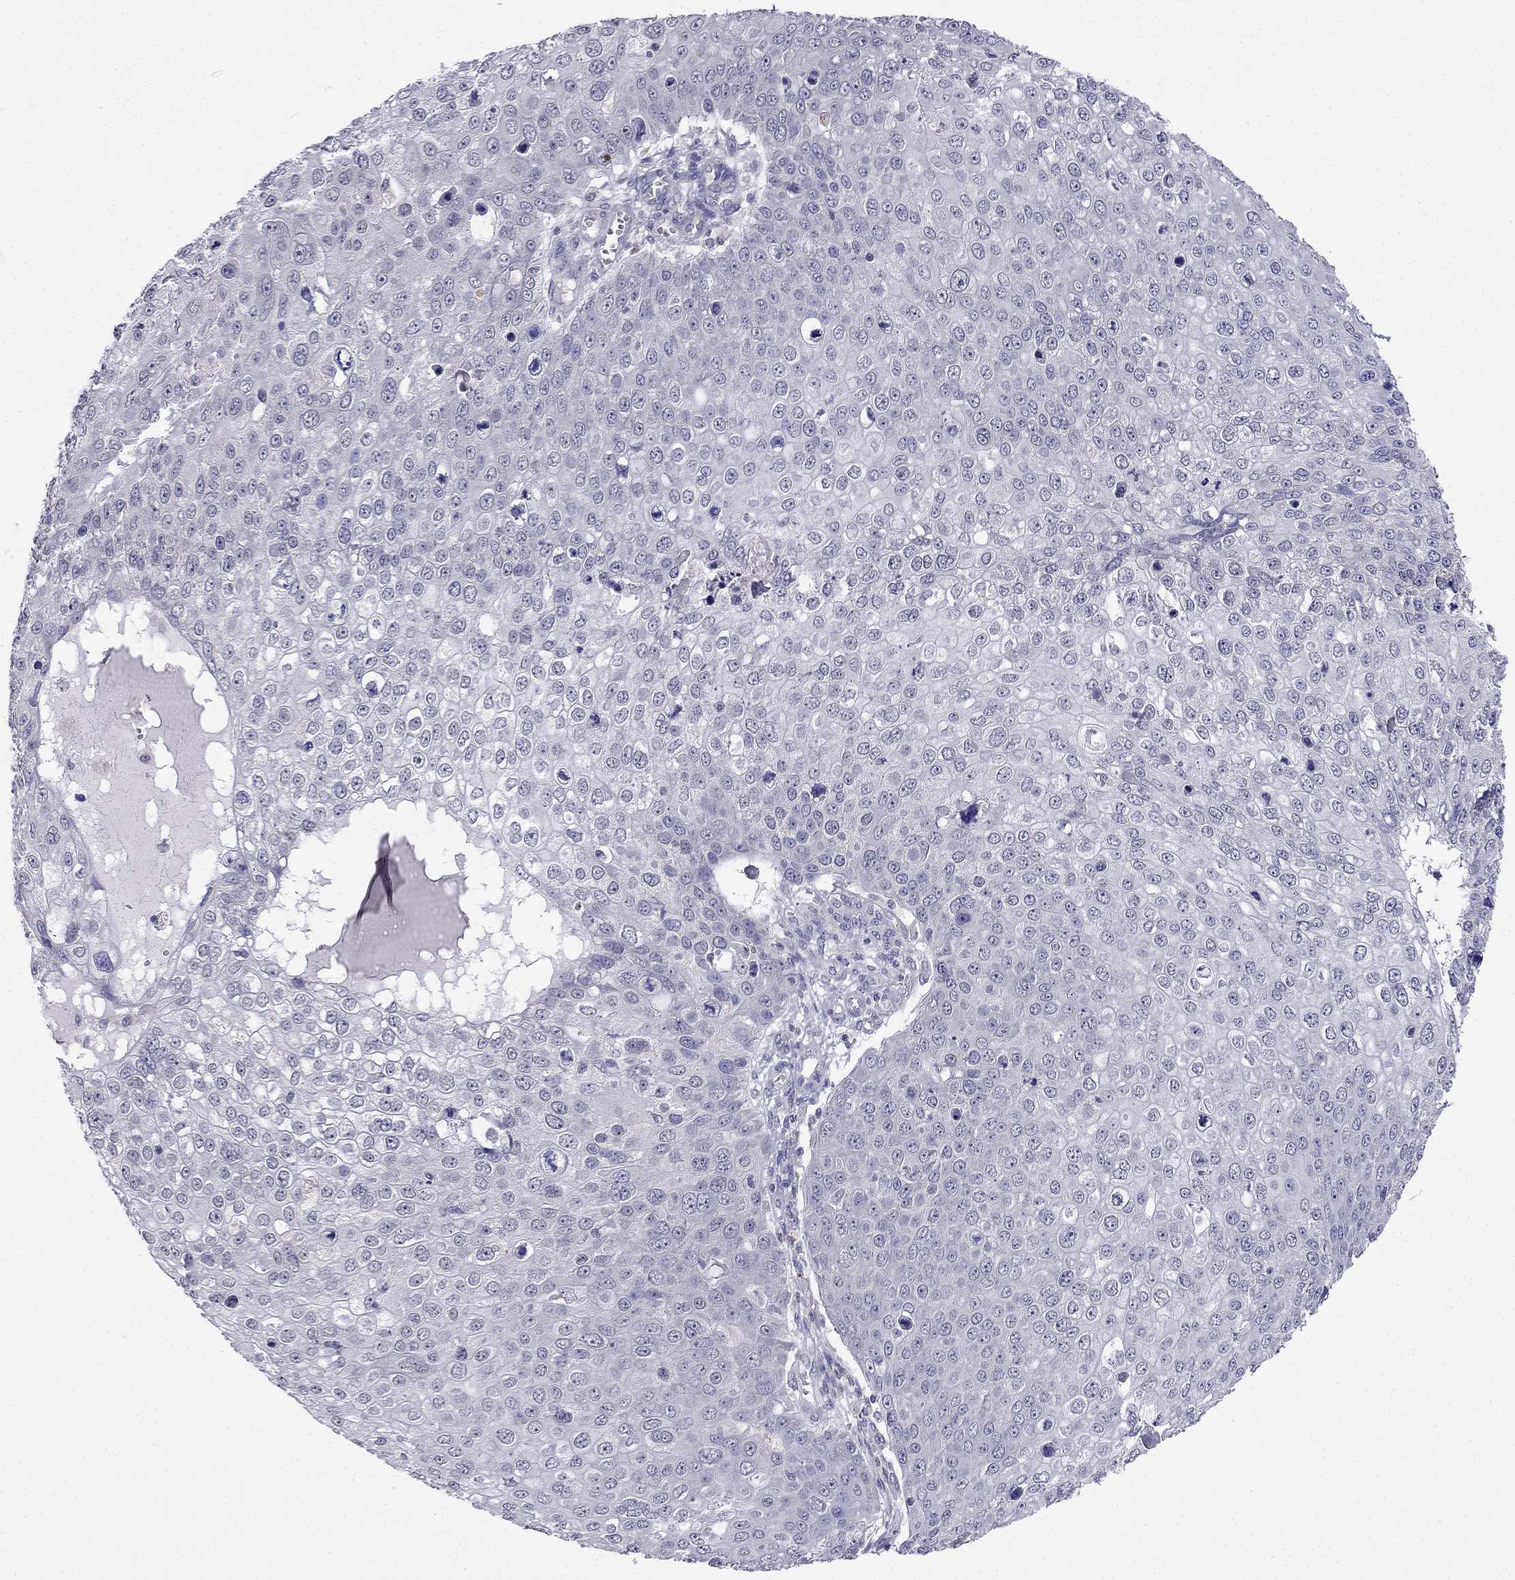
{"staining": {"intensity": "negative", "quantity": "none", "location": "none"}, "tissue": "skin cancer", "cell_type": "Tumor cells", "image_type": "cancer", "snomed": [{"axis": "morphology", "description": "Squamous cell carcinoma, NOS"}, {"axis": "topography", "description": "Skin"}], "caption": "IHC histopathology image of squamous cell carcinoma (skin) stained for a protein (brown), which reveals no staining in tumor cells. (Brightfield microscopy of DAB (3,3'-diaminobenzidine) immunohistochemistry at high magnification).", "gene": "C5orf49", "patient": {"sex": "male", "age": 71}}